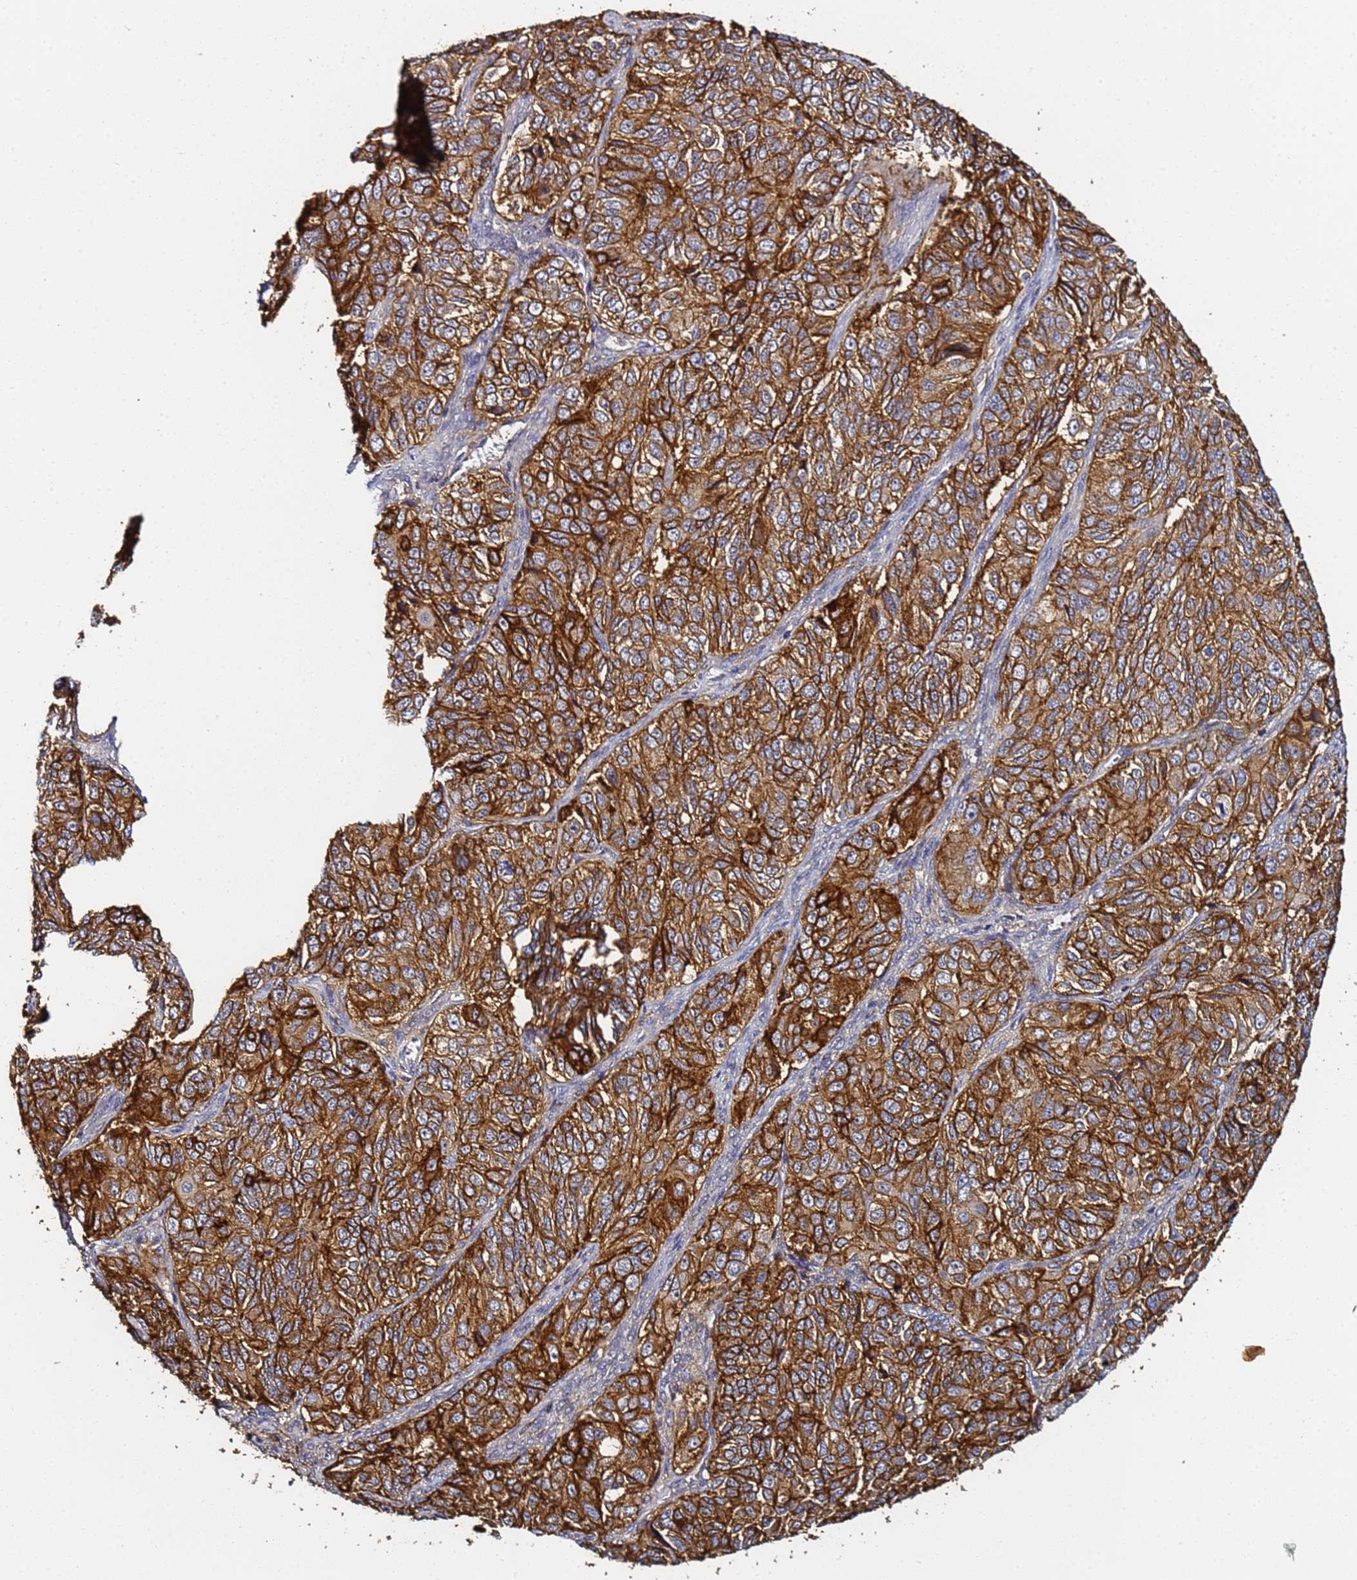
{"staining": {"intensity": "strong", "quantity": ">75%", "location": "cytoplasmic/membranous"}, "tissue": "ovarian cancer", "cell_type": "Tumor cells", "image_type": "cancer", "snomed": [{"axis": "morphology", "description": "Carcinoma, endometroid"}, {"axis": "topography", "description": "Ovary"}], "caption": "The photomicrograph exhibits staining of ovarian cancer, revealing strong cytoplasmic/membranous protein staining (brown color) within tumor cells. The protein of interest is stained brown, and the nuclei are stained in blue (DAB (3,3'-diaminobenzidine) IHC with brightfield microscopy, high magnification).", "gene": "LRRC69", "patient": {"sex": "female", "age": 51}}